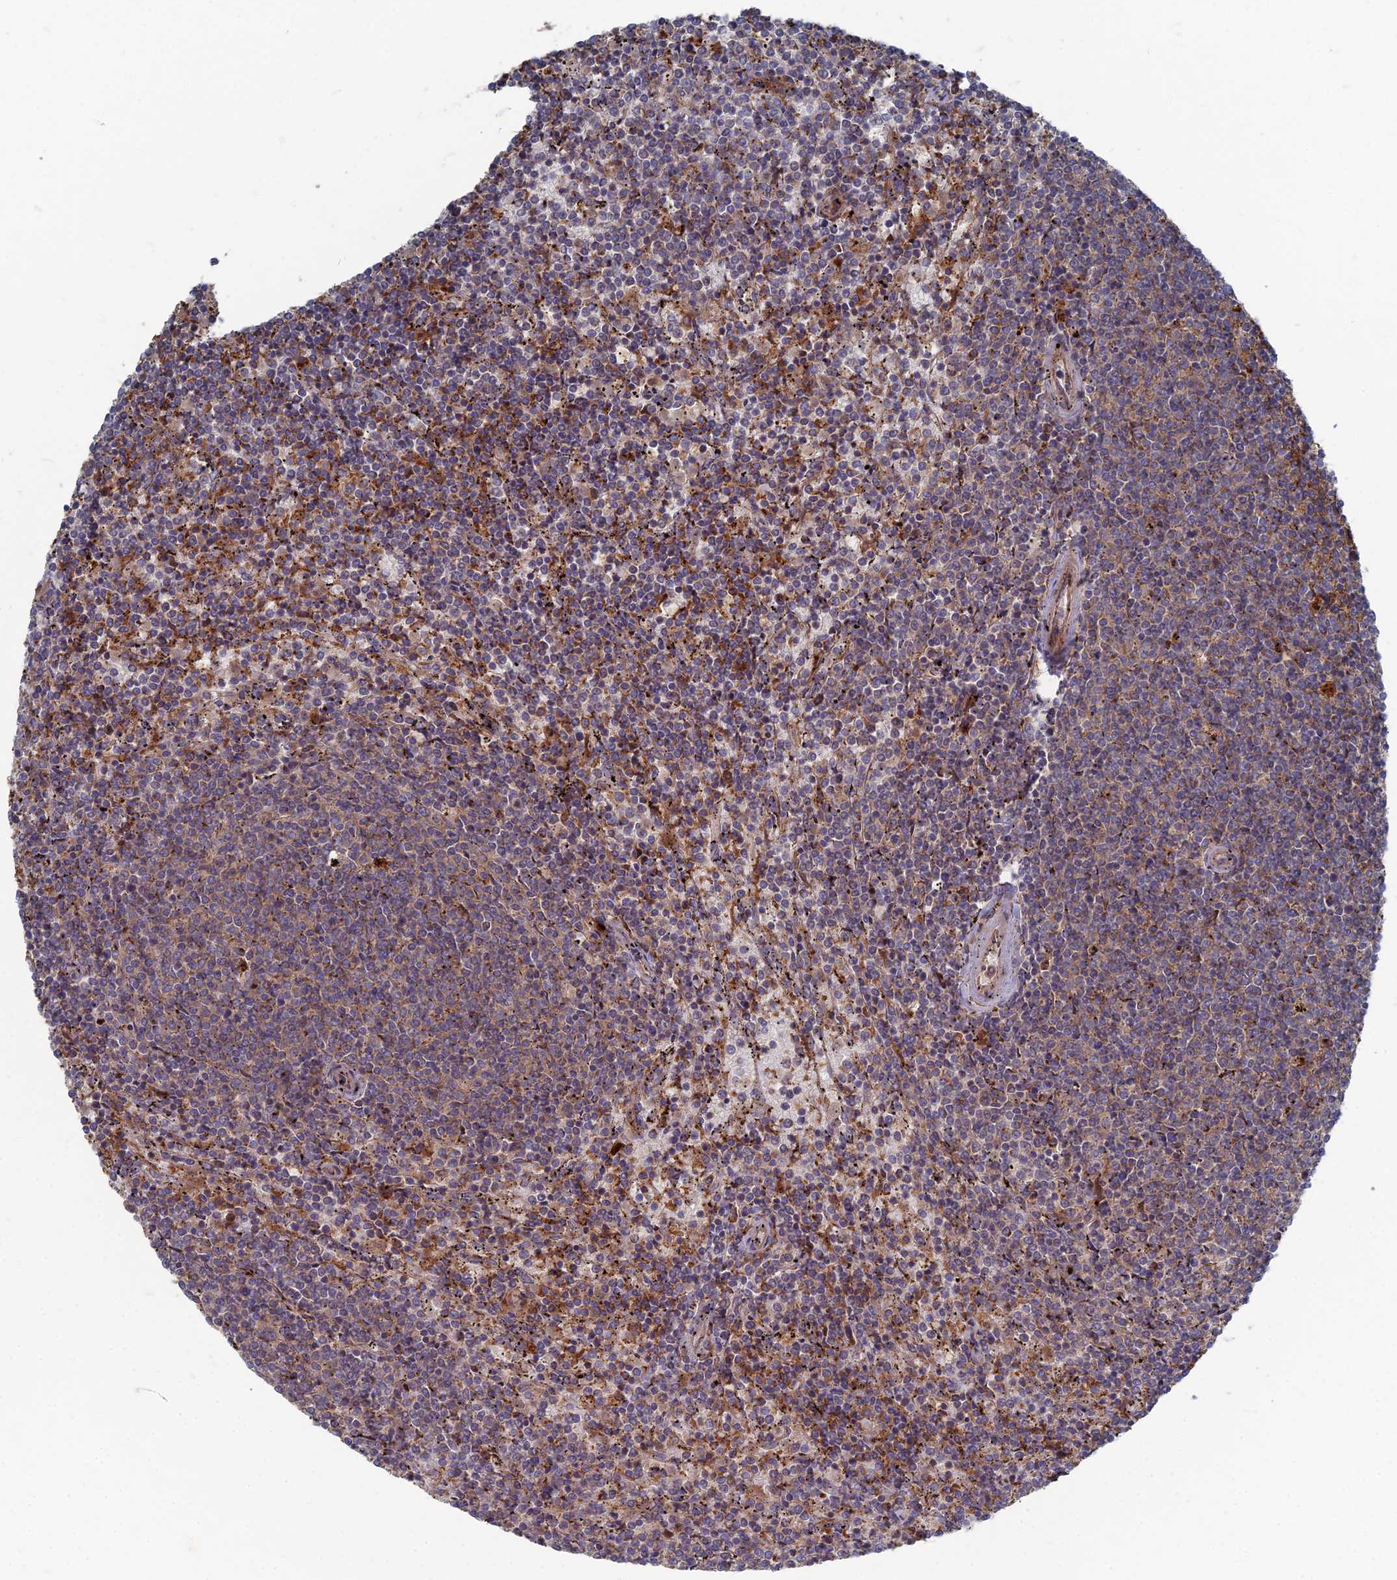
{"staining": {"intensity": "moderate", "quantity": "<25%", "location": "cytoplasmic/membranous"}, "tissue": "lymphoma", "cell_type": "Tumor cells", "image_type": "cancer", "snomed": [{"axis": "morphology", "description": "Malignant lymphoma, non-Hodgkin's type, Low grade"}, {"axis": "topography", "description": "Spleen"}], "caption": "This is an image of immunohistochemistry staining of lymphoma, which shows moderate staining in the cytoplasmic/membranous of tumor cells.", "gene": "PPCDC", "patient": {"sex": "female", "age": 50}}